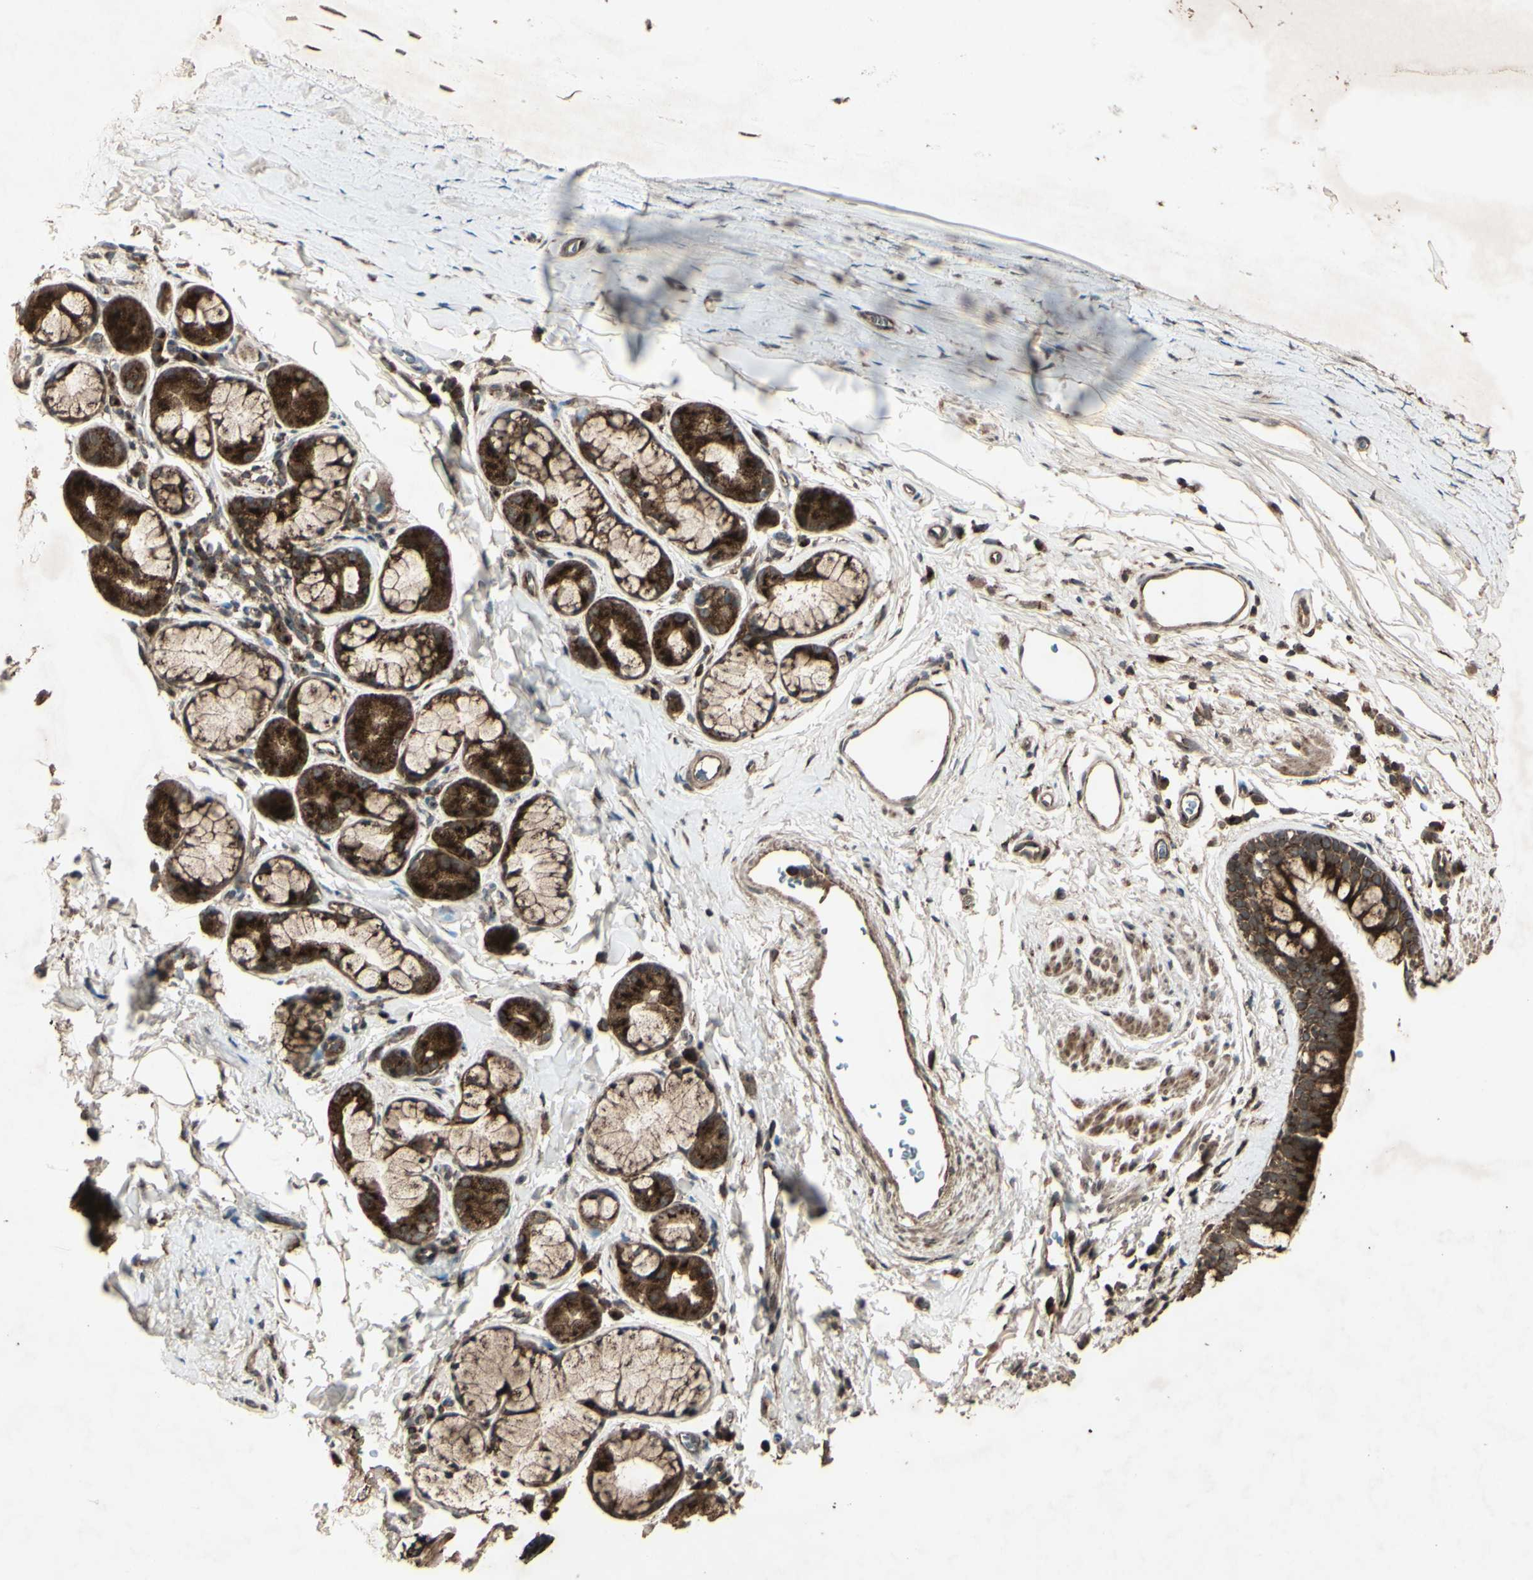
{"staining": {"intensity": "strong", "quantity": ">75%", "location": "cytoplasmic/membranous"}, "tissue": "bronchus", "cell_type": "Respiratory epithelial cells", "image_type": "normal", "snomed": [{"axis": "morphology", "description": "Normal tissue, NOS"}, {"axis": "morphology", "description": "Malignant melanoma, Metastatic site"}, {"axis": "topography", "description": "Bronchus"}, {"axis": "topography", "description": "Lung"}], "caption": "About >75% of respiratory epithelial cells in unremarkable bronchus reveal strong cytoplasmic/membranous protein expression as visualized by brown immunohistochemical staining.", "gene": "AP1G1", "patient": {"sex": "male", "age": 64}}